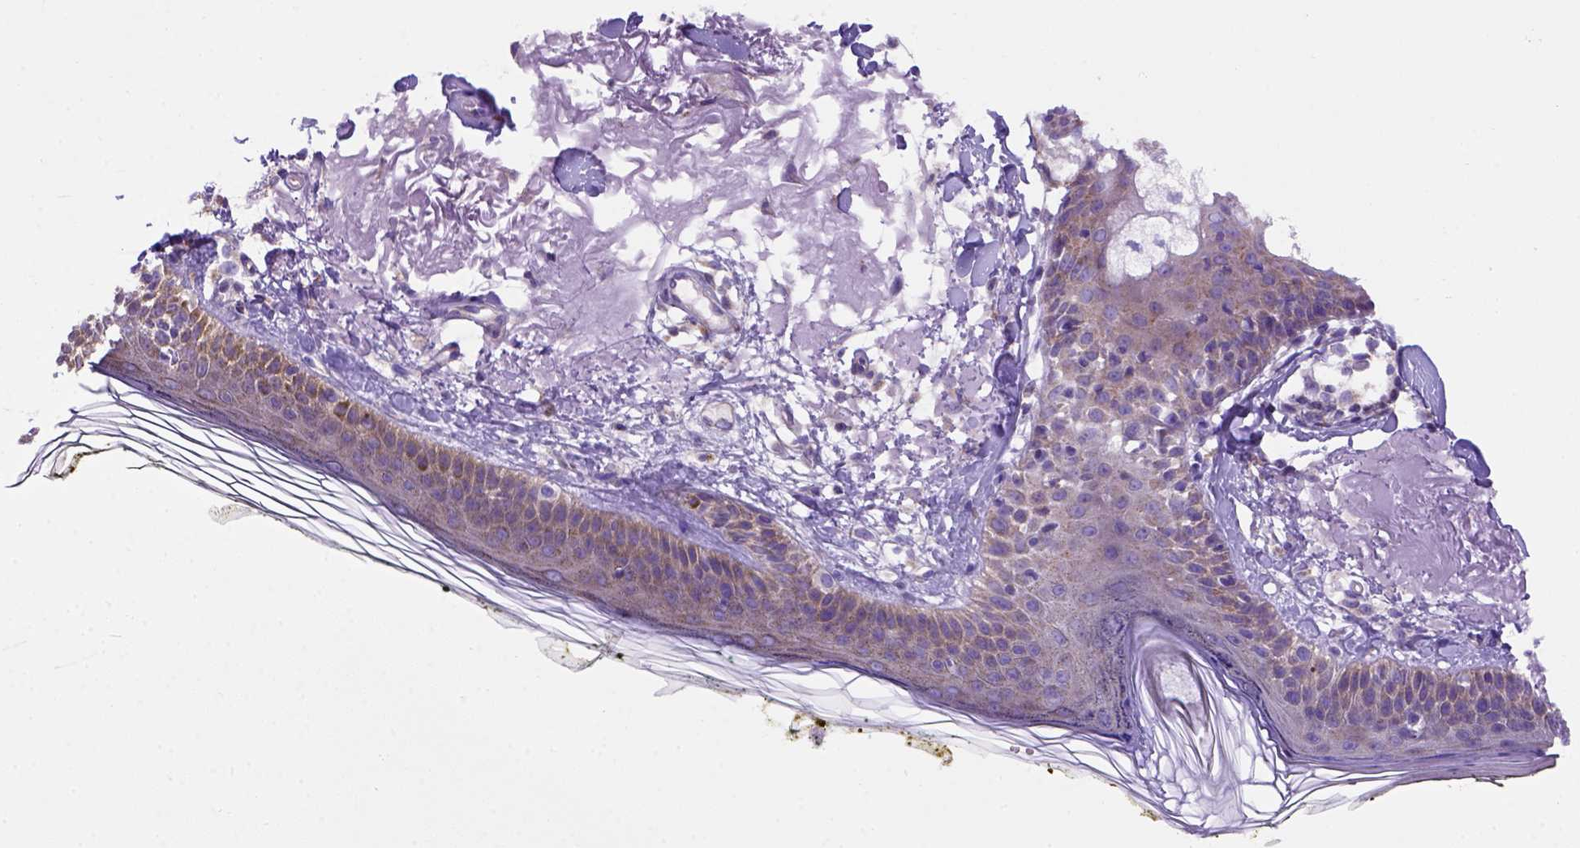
{"staining": {"intensity": "negative", "quantity": "none", "location": "none"}, "tissue": "skin", "cell_type": "Fibroblasts", "image_type": "normal", "snomed": [{"axis": "morphology", "description": "Normal tissue, NOS"}, {"axis": "topography", "description": "Skin"}], "caption": "The immunohistochemistry micrograph has no significant expression in fibroblasts of skin. (DAB (3,3'-diaminobenzidine) IHC visualized using brightfield microscopy, high magnification).", "gene": "FOXI1", "patient": {"sex": "male", "age": 76}}